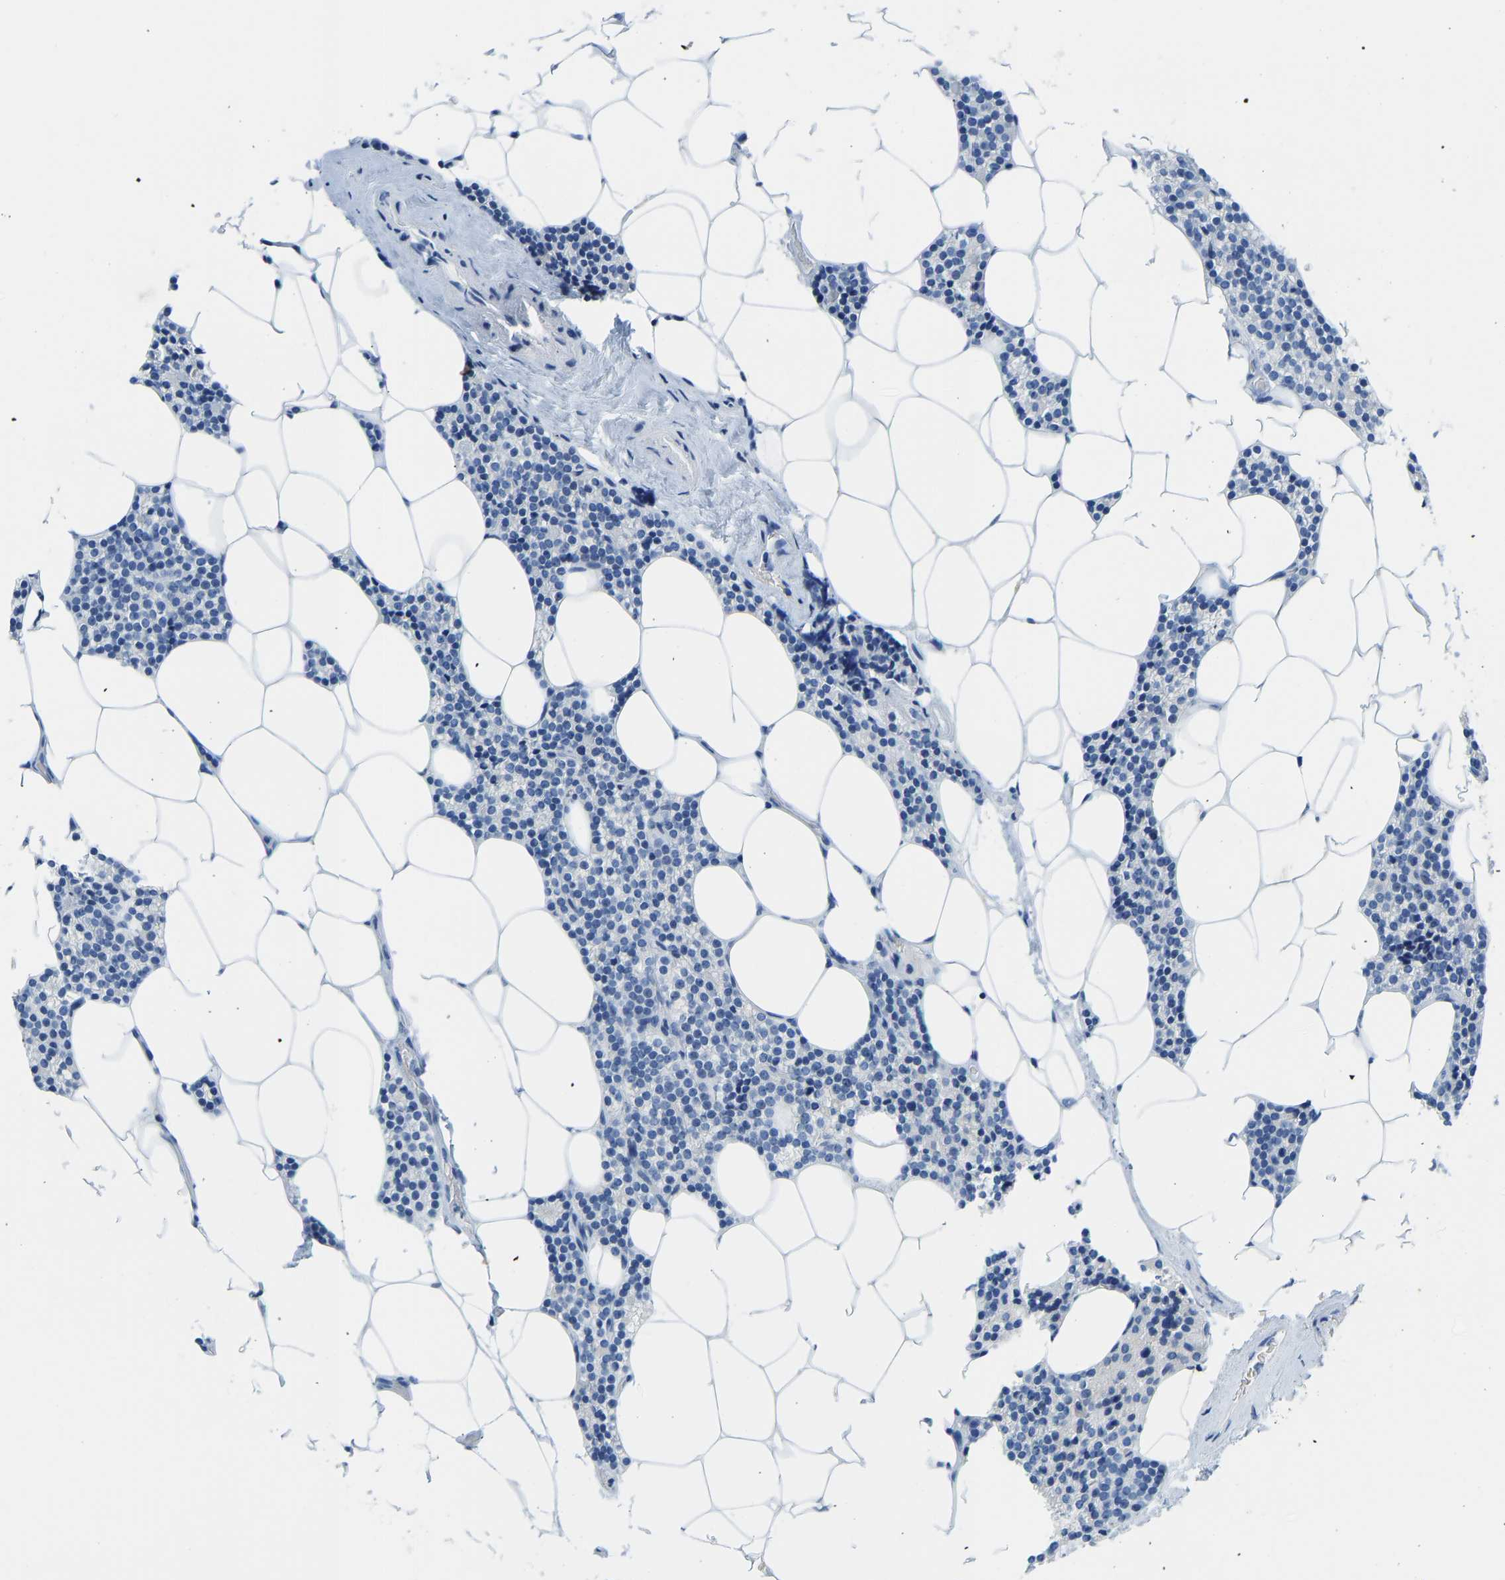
{"staining": {"intensity": "negative", "quantity": "none", "location": "none"}, "tissue": "parathyroid gland", "cell_type": "Glandular cells", "image_type": "normal", "snomed": [{"axis": "morphology", "description": "Normal tissue, NOS"}, {"axis": "morphology", "description": "Adenoma, NOS"}, {"axis": "topography", "description": "Parathyroid gland"}], "caption": "Immunohistochemistry (IHC) of normal human parathyroid gland reveals no staining in glandular cells. (Brightfield microscopy of DAB (3,3'-diaminobenzidine) immunohistochemistry (IHC) at high magnification).", "gene": "SERPINB3", "patient": {"sex": "female", "age": 70}}